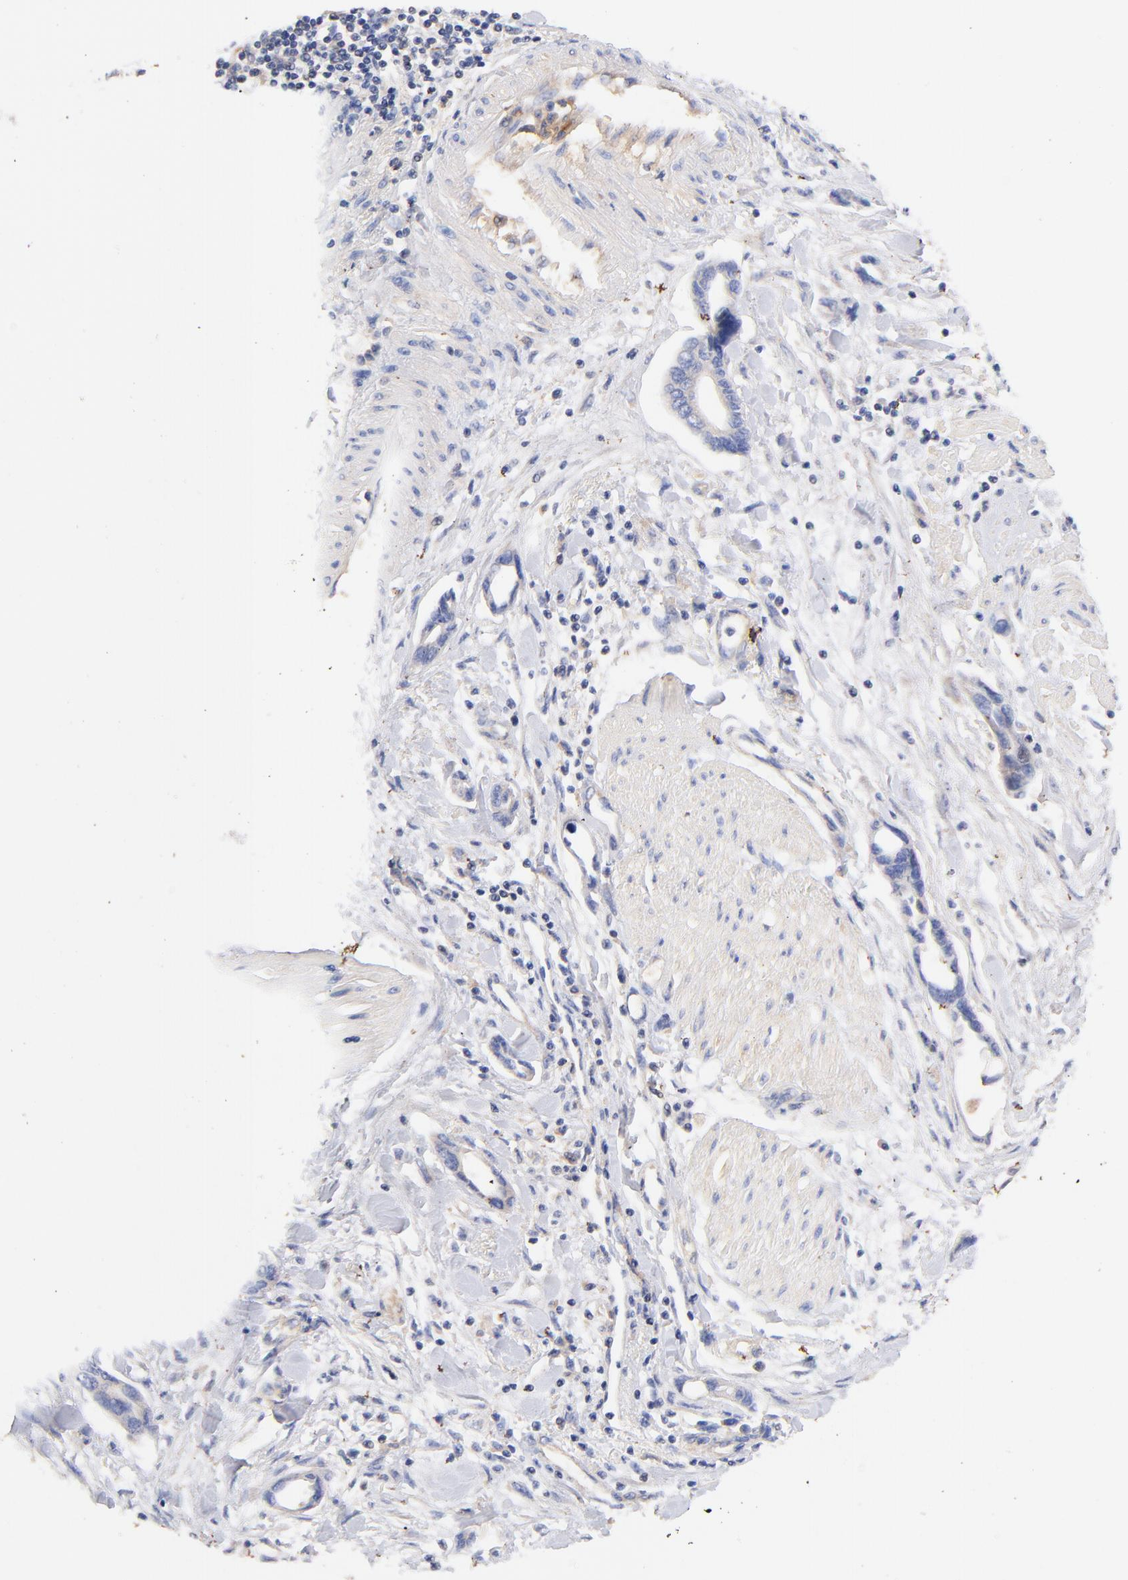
{"staining": {"intensity": "negative", "quantity": "none", "location": "none"}, "tissue": "pancreatic cancer", "cell_type": "Tumor cells", "image_type": "cancer", "snomed": [{"axis": "morphology", "description": "Adenocarcinoma, NOS"}, {"axis": "topography", "description": "Pancreas"}], "caption": "Human adenocarcinoma (pancreatic) stained for a protein using IHC exhibits no positivity in tumor cells.", "gene": "IGLV7-43", "patient": {"sex": "female", "age": 57}}